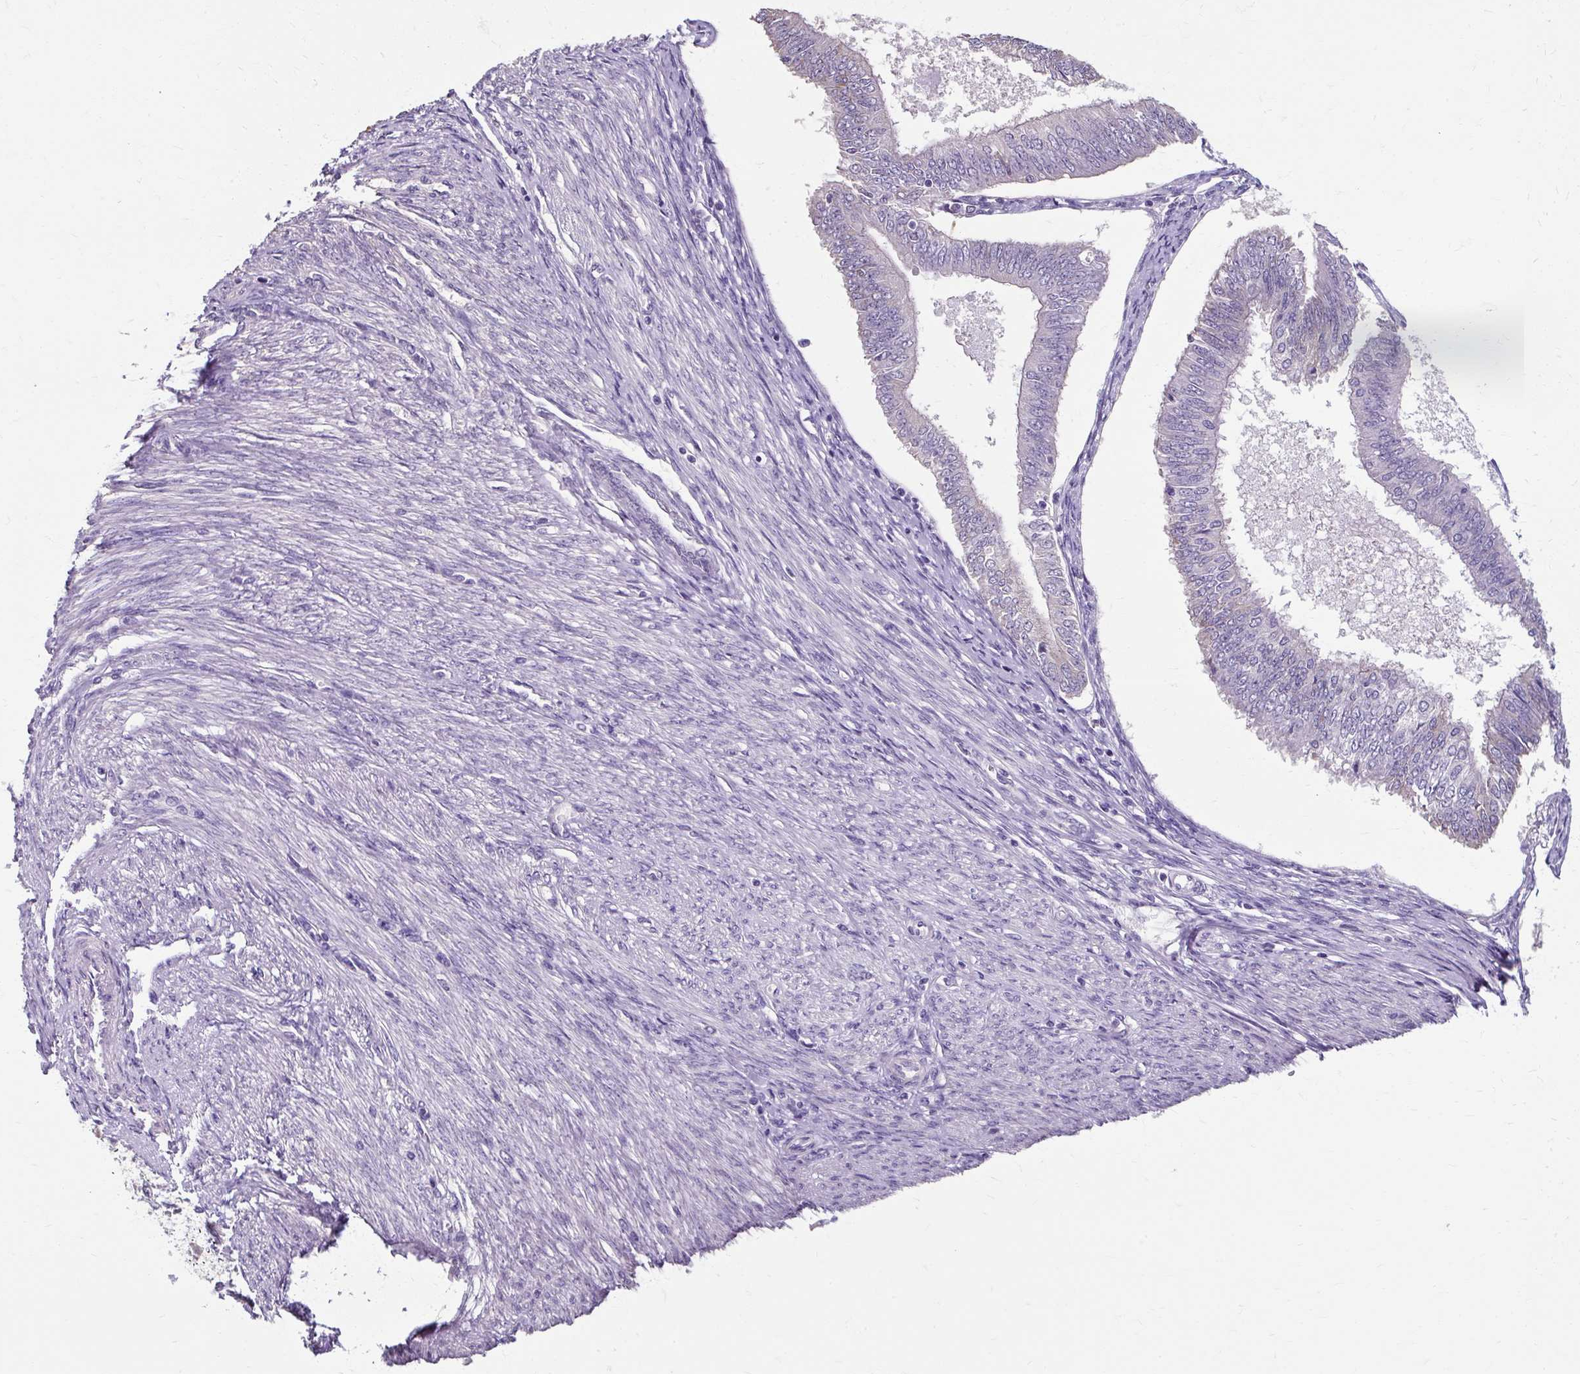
{"staining": {"intensity": "negative", "quantity": "none", "location": "none"}, "tissue": "endometrial cancer", "cell_type": "Tumor cells", "image_type": "cancer", "snomed": [{"axis": "morphology", "description": "Adenocarcinoma, NOS"}, {"axis": "topography", "description": "Endometrium"}], "caption": "Tumor cells show no significant protein expression in adenocarcinoma (endometrial).", "gene": "KLHL24", "patient": {"sex": "female", "age": 58}}